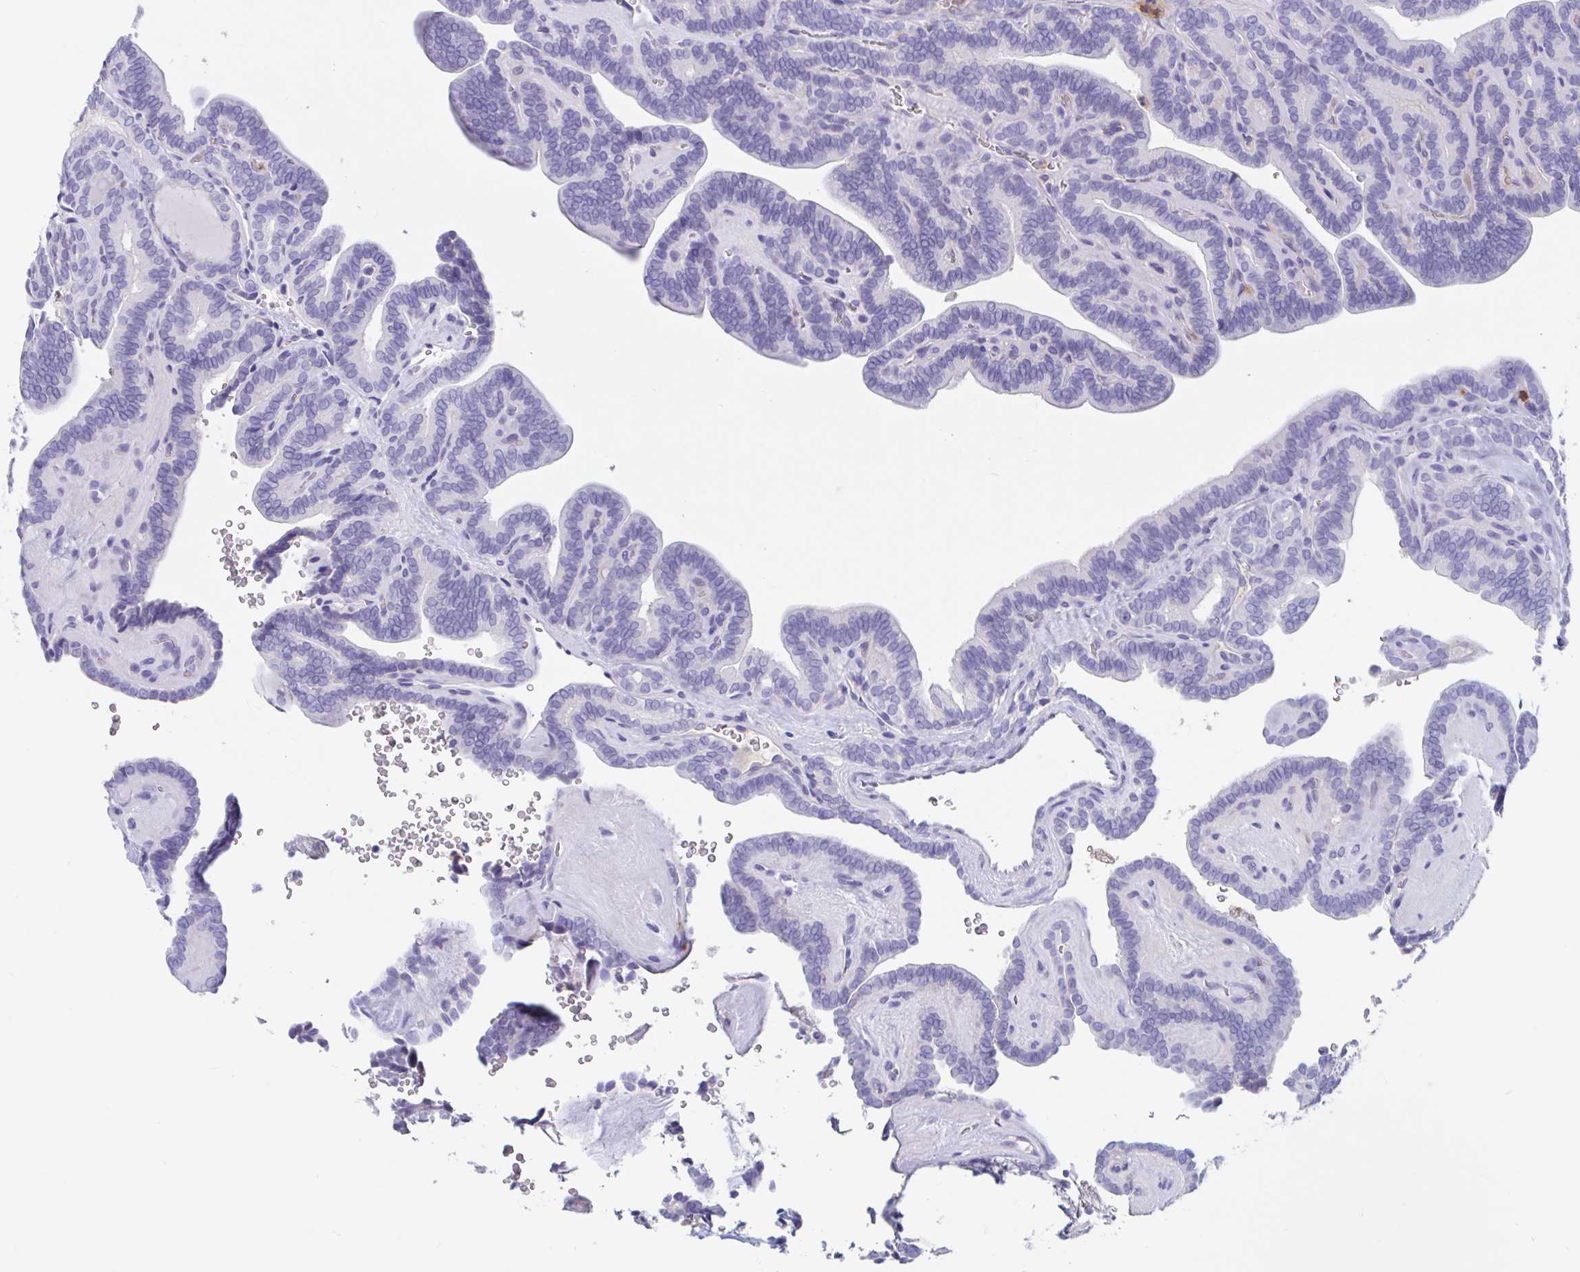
{"staining": {"intensity": "negative", "quantity": "none", "location": "none"}, "tissue": "thyroid cancer", "cell_type": "Tumor cells", "image_type": "cancer", "snomed": [{"axis": "morphology", "description": "Papillary adenocarcinoma, NOS"}, {"axis": "topography", "description": "Thyroid gland"}], "caption": "This histopathology image is of papillary adenocarcinoma (thyroid) stained with IHC to label a protein in brown with the nuclei are counter-stained blue. There is no expression in tumor cells.", "gene": "ZNHIT2", "patient": {"sex": "female", "age": 21}}